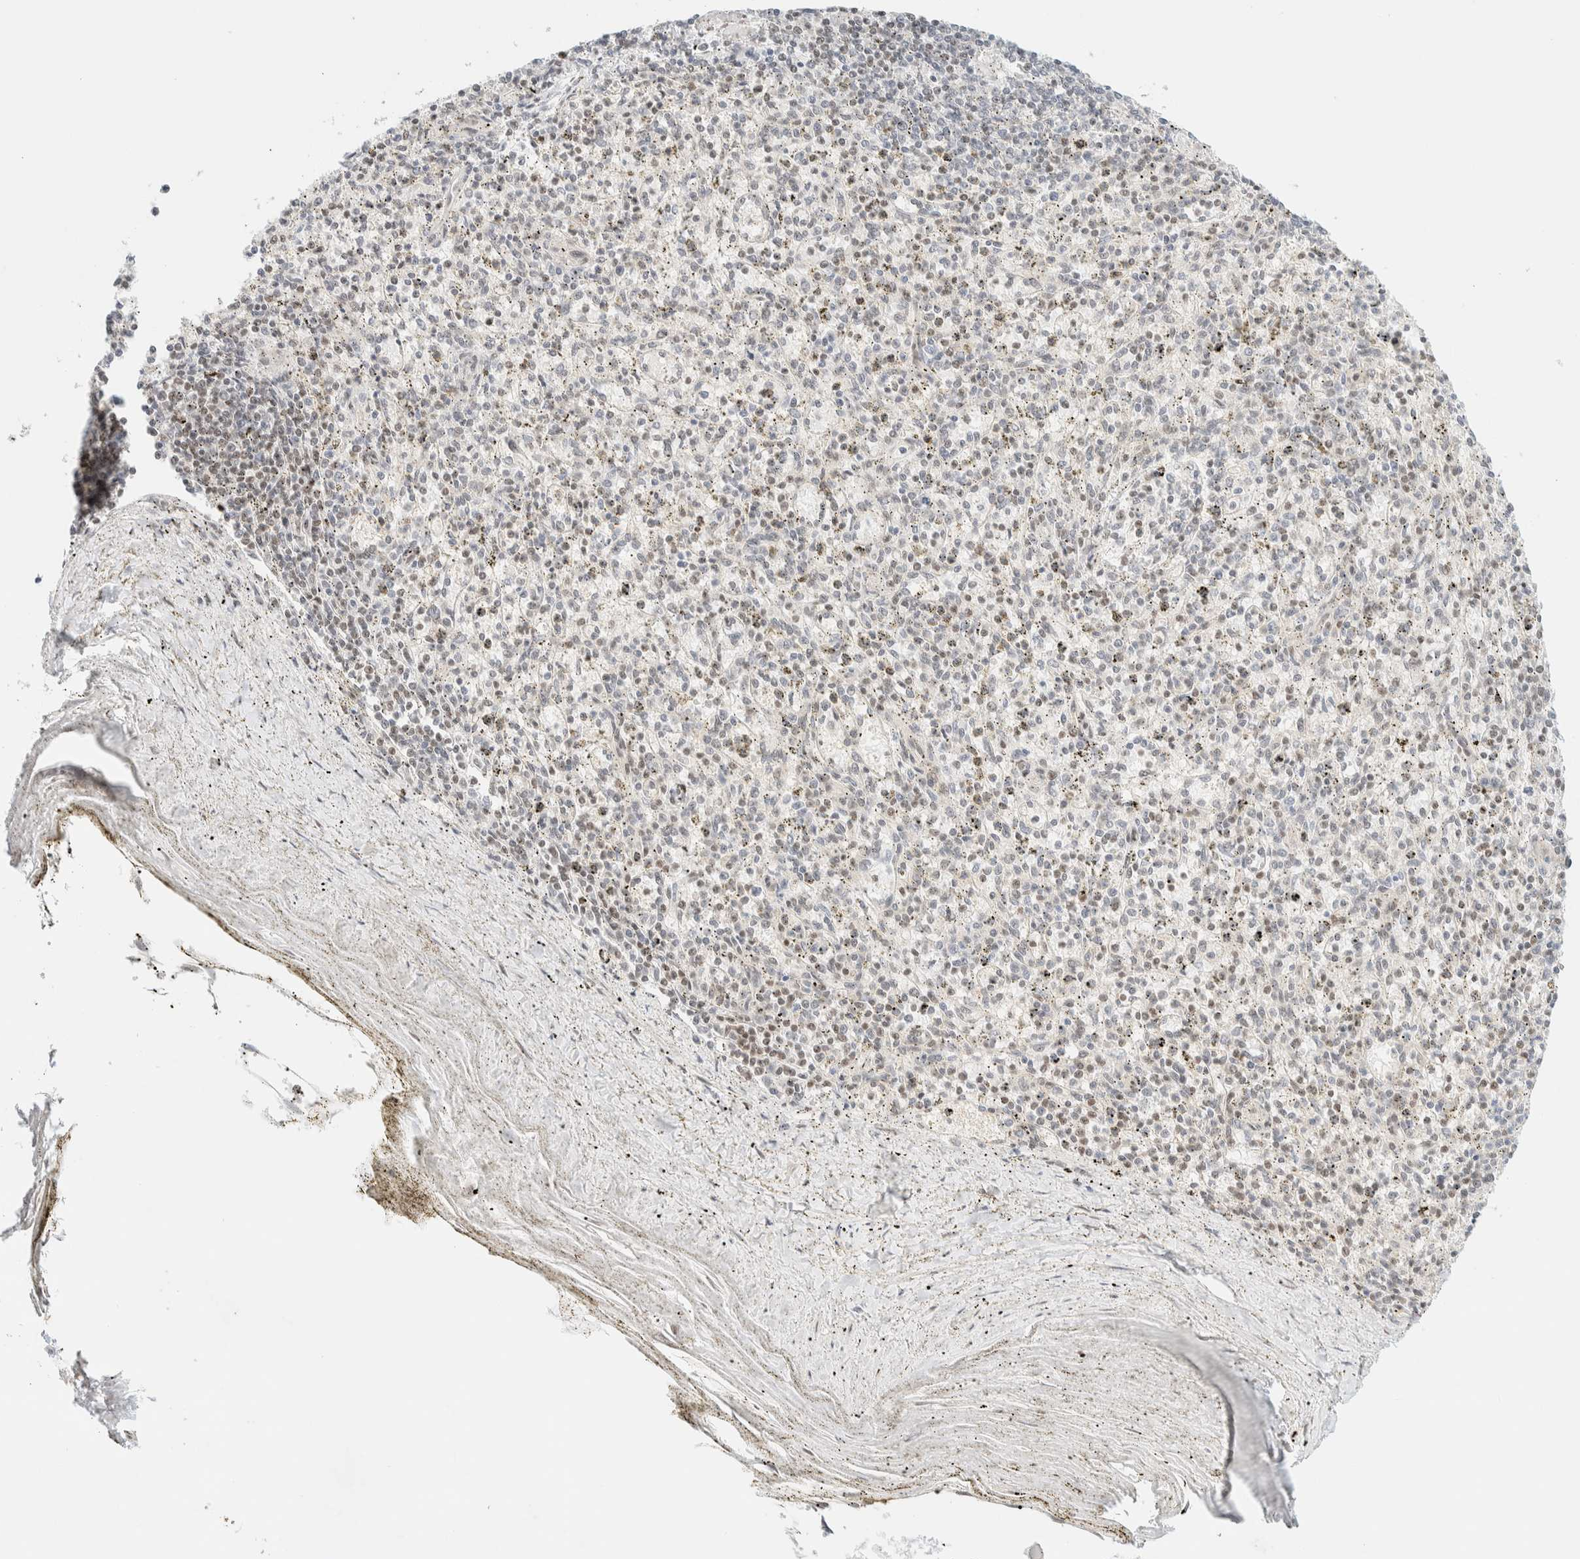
{"staining": {"intensity": "weak", "quantity": "<25%", "location": "nuclear"}, "tissue": "spleen", "cell_type": "Cells in red pulp", "image_type": "normal", "snomed": [{"axis": "morphology", "description": "Normal tissue, NOS"}, {"axis": "topography", "description": "Spleen"}], "caption": "This is an immunohistochemistry photomicrograph of normal spleen. There is no staining in cells in red pulp.", "gene": "PYGO2", "patient": {"sex": "male", "age": 72}}